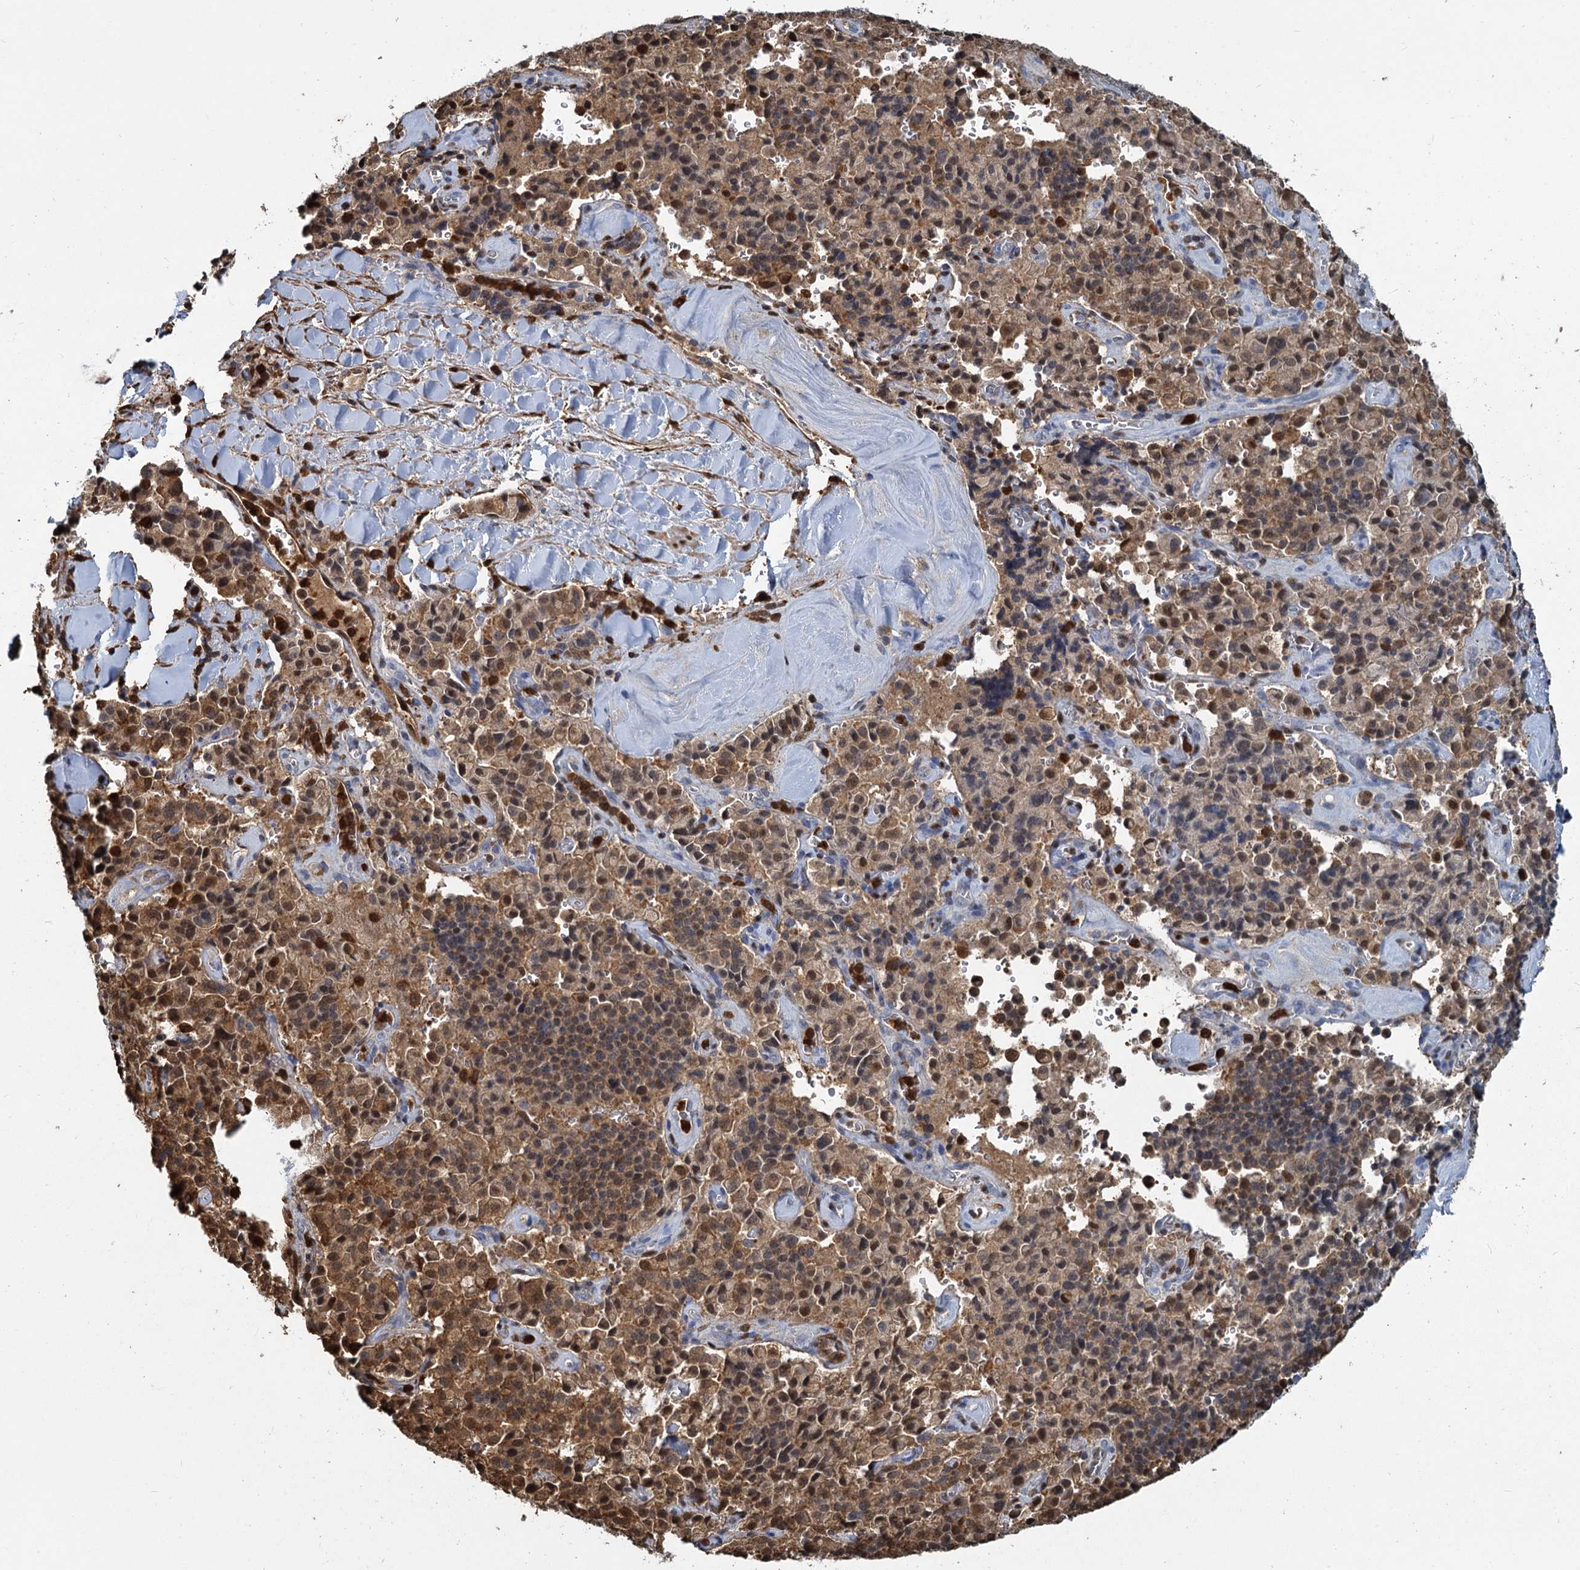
{"staining": {"intensity": "moderate", "quantity": ">75%", "location": "cytoplasmic/membranous,nuclear"}, "tissue": "pancreatic cancer", "cell_type": "Tumor cells", "image_type": "cancer", "snomed": [{"axis": "morphology", "description": "Adenocarcinoma, NOS"}, {"axis": "topography", "description": "Pancreas"}], "caption": "Immunohistochemical staining of pancreatic cancer demonstrates medium levels of moderate cytoplasmic/membranous and nuclear expression in about >75% of tumor cells. Immunohistochemistry stains the protein in brown and the nuclei are stained blue.", "gene": "S100A6", "patient": {"sex": "male", "age": 65}}